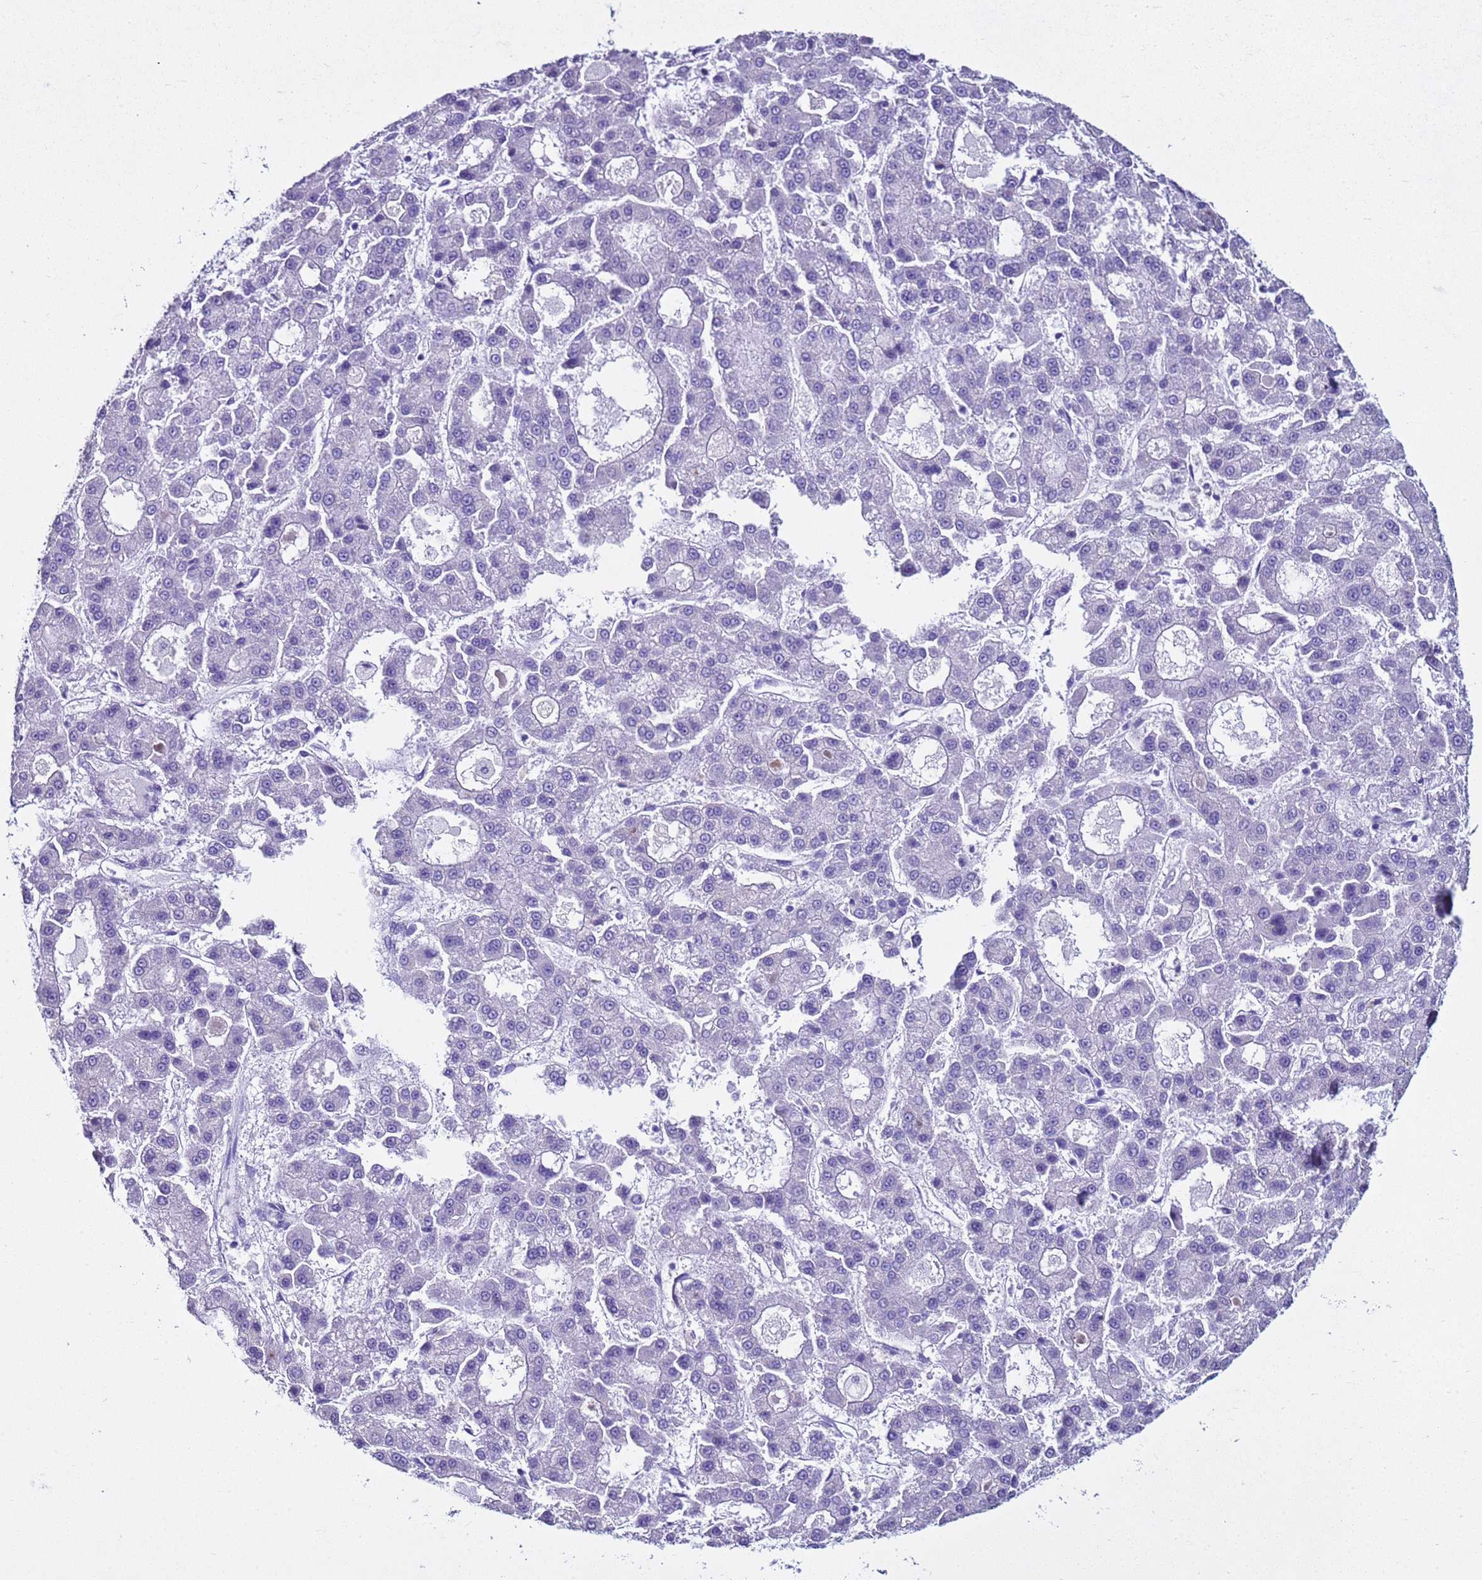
{"staining": {"intensity": "negative", "quantity": "none", "location": "none"}, "tissue": "liver cancer", "cell_type": "Tumor cells", "image_type": "cancer", "snomed": [{"axis": "morphology", "description": "Carcinoma, Hepatocellular, NOS"}, {"axis": "topography", "description": "Liver"}], "caption": "IHC of liver cancer exhibits no positivity in tumor cells.", "gene": "LCMT1", "patient": {"sex": "male", "age": 70}}